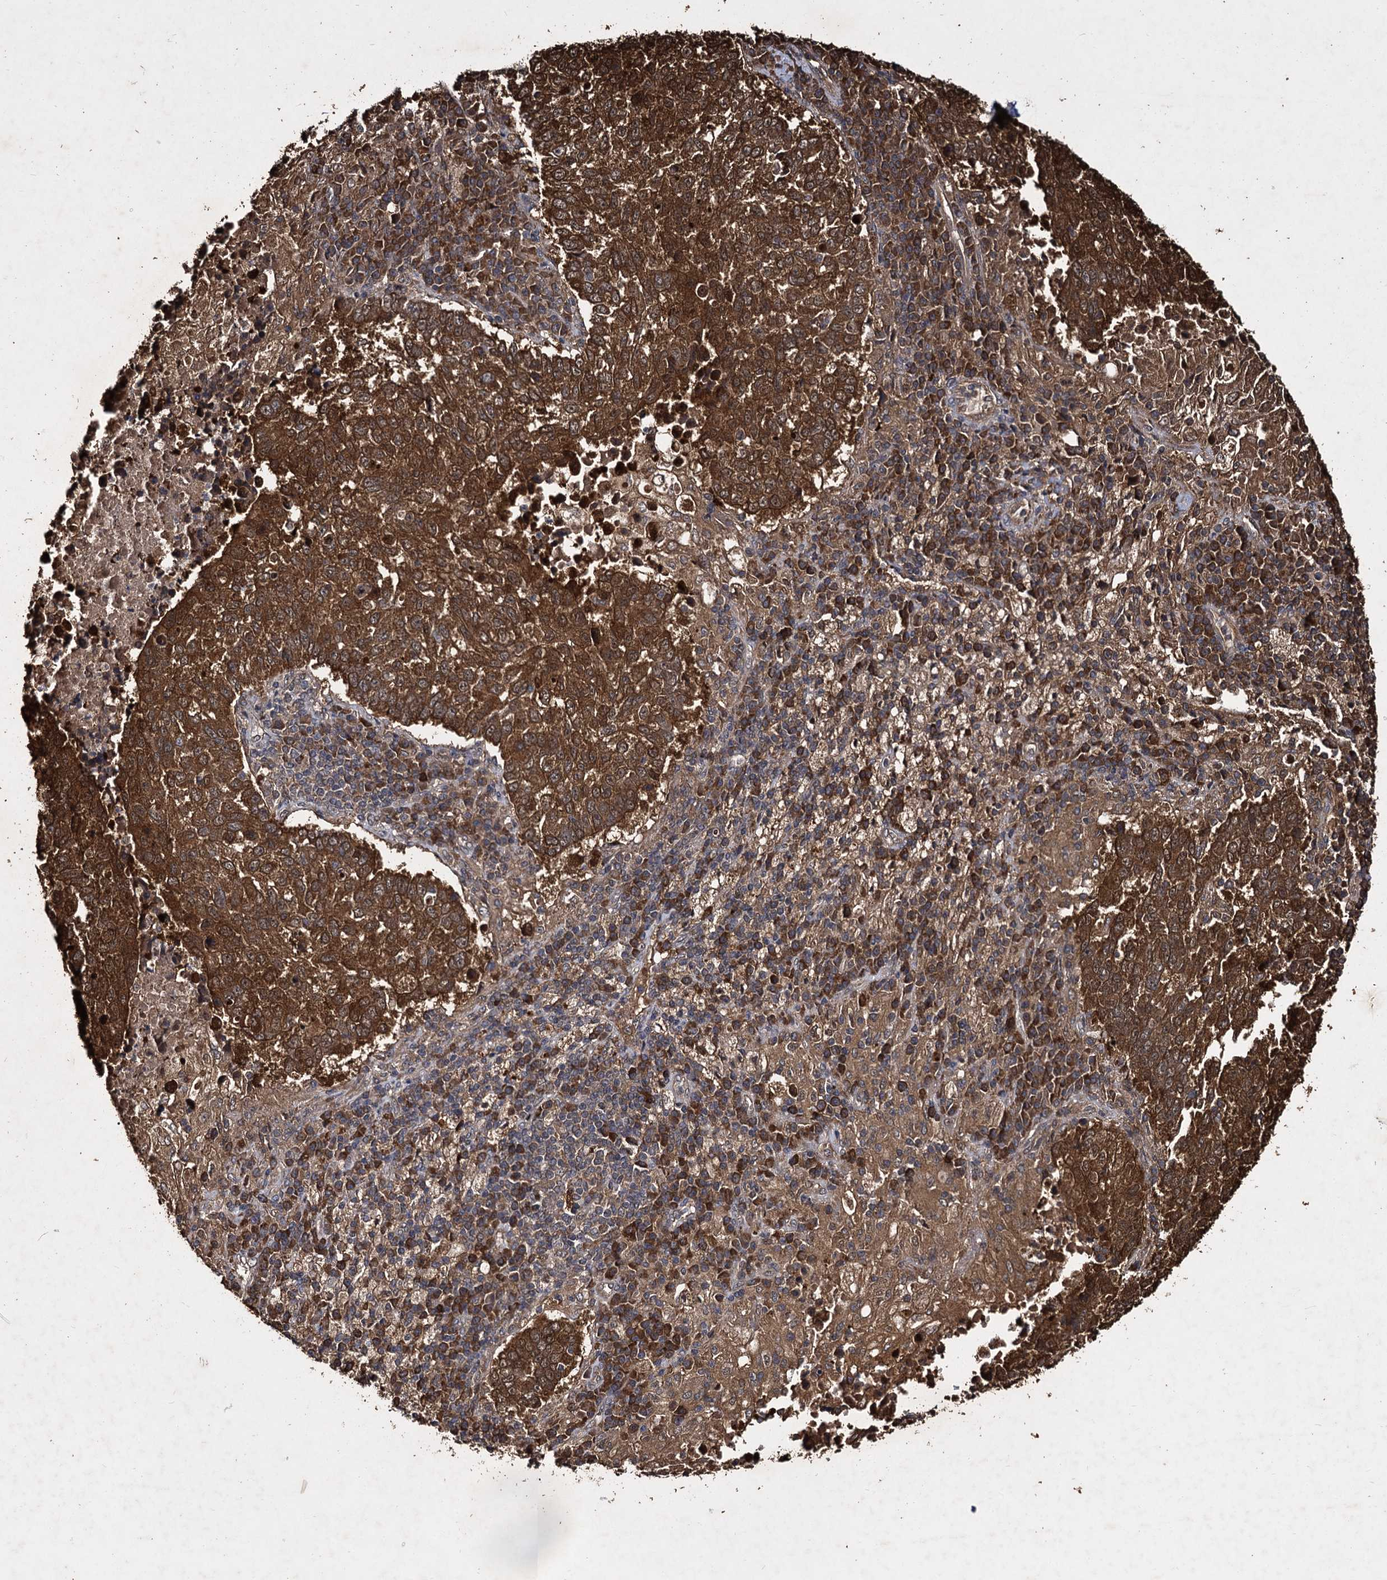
{"staining": {"intensity": "strong", "quantity": ">75%", "location": "cytoplasmic/membranous"}, "tissue": "lung cancer", "cell_type": "Tumor cells", "image_type": "cancer", "snomed": [{"axis": "morphology", "description": "Squamous cell carcinoma, NOS"}, {"axis": "topography", "description": "Lung"}], "caption": "A brown stain shows strong cytoplasmic/membranous staining of a protein in lung squamous cell carcinoma tumor cells.", "gene": "SLC46A3", "patient": {"sex": "male", "age": 73}}